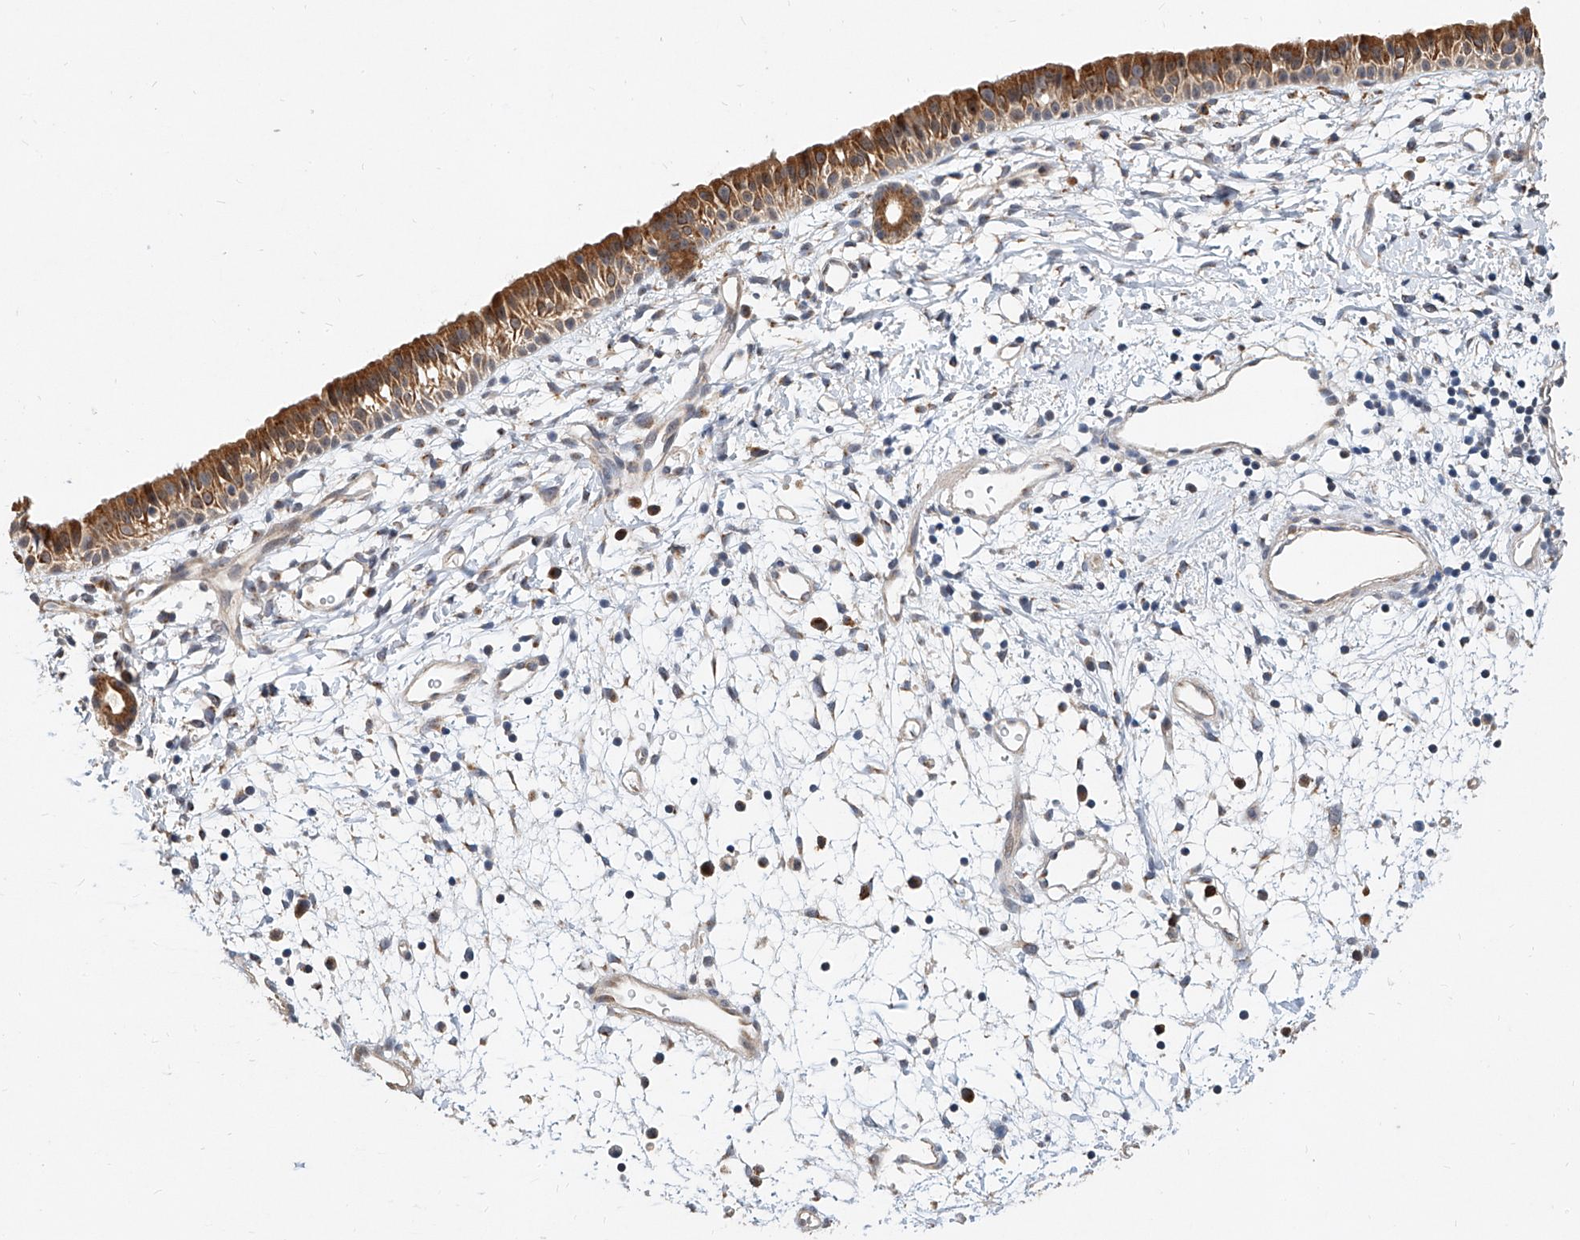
{"staining": {"intensity": "moderate", "quantity": ">75%", "location": "cytoplasmic/membranous"}, "tissue": "nasopharynx", "cell_type": "Respiratory epithelial cells", "image_type": "normal", "snomed": [{"axis": "morphology", "description": "Normal tissue, NOS"}, {"axis": "topography", "description": "Nasopharynx"}], "caption": "High-magnification brightfield microscopy of unremarkable nasopharynx stained with DAB (brown) and counterstained with hematoxylin (blue). respiratory epithelial cells exhibit moderate cytoplasmic/membranous staining is appreciated in approximately>75% of cells.", "gene": "MFSD4B", "patient": {"sex": "male", "age": 22}}